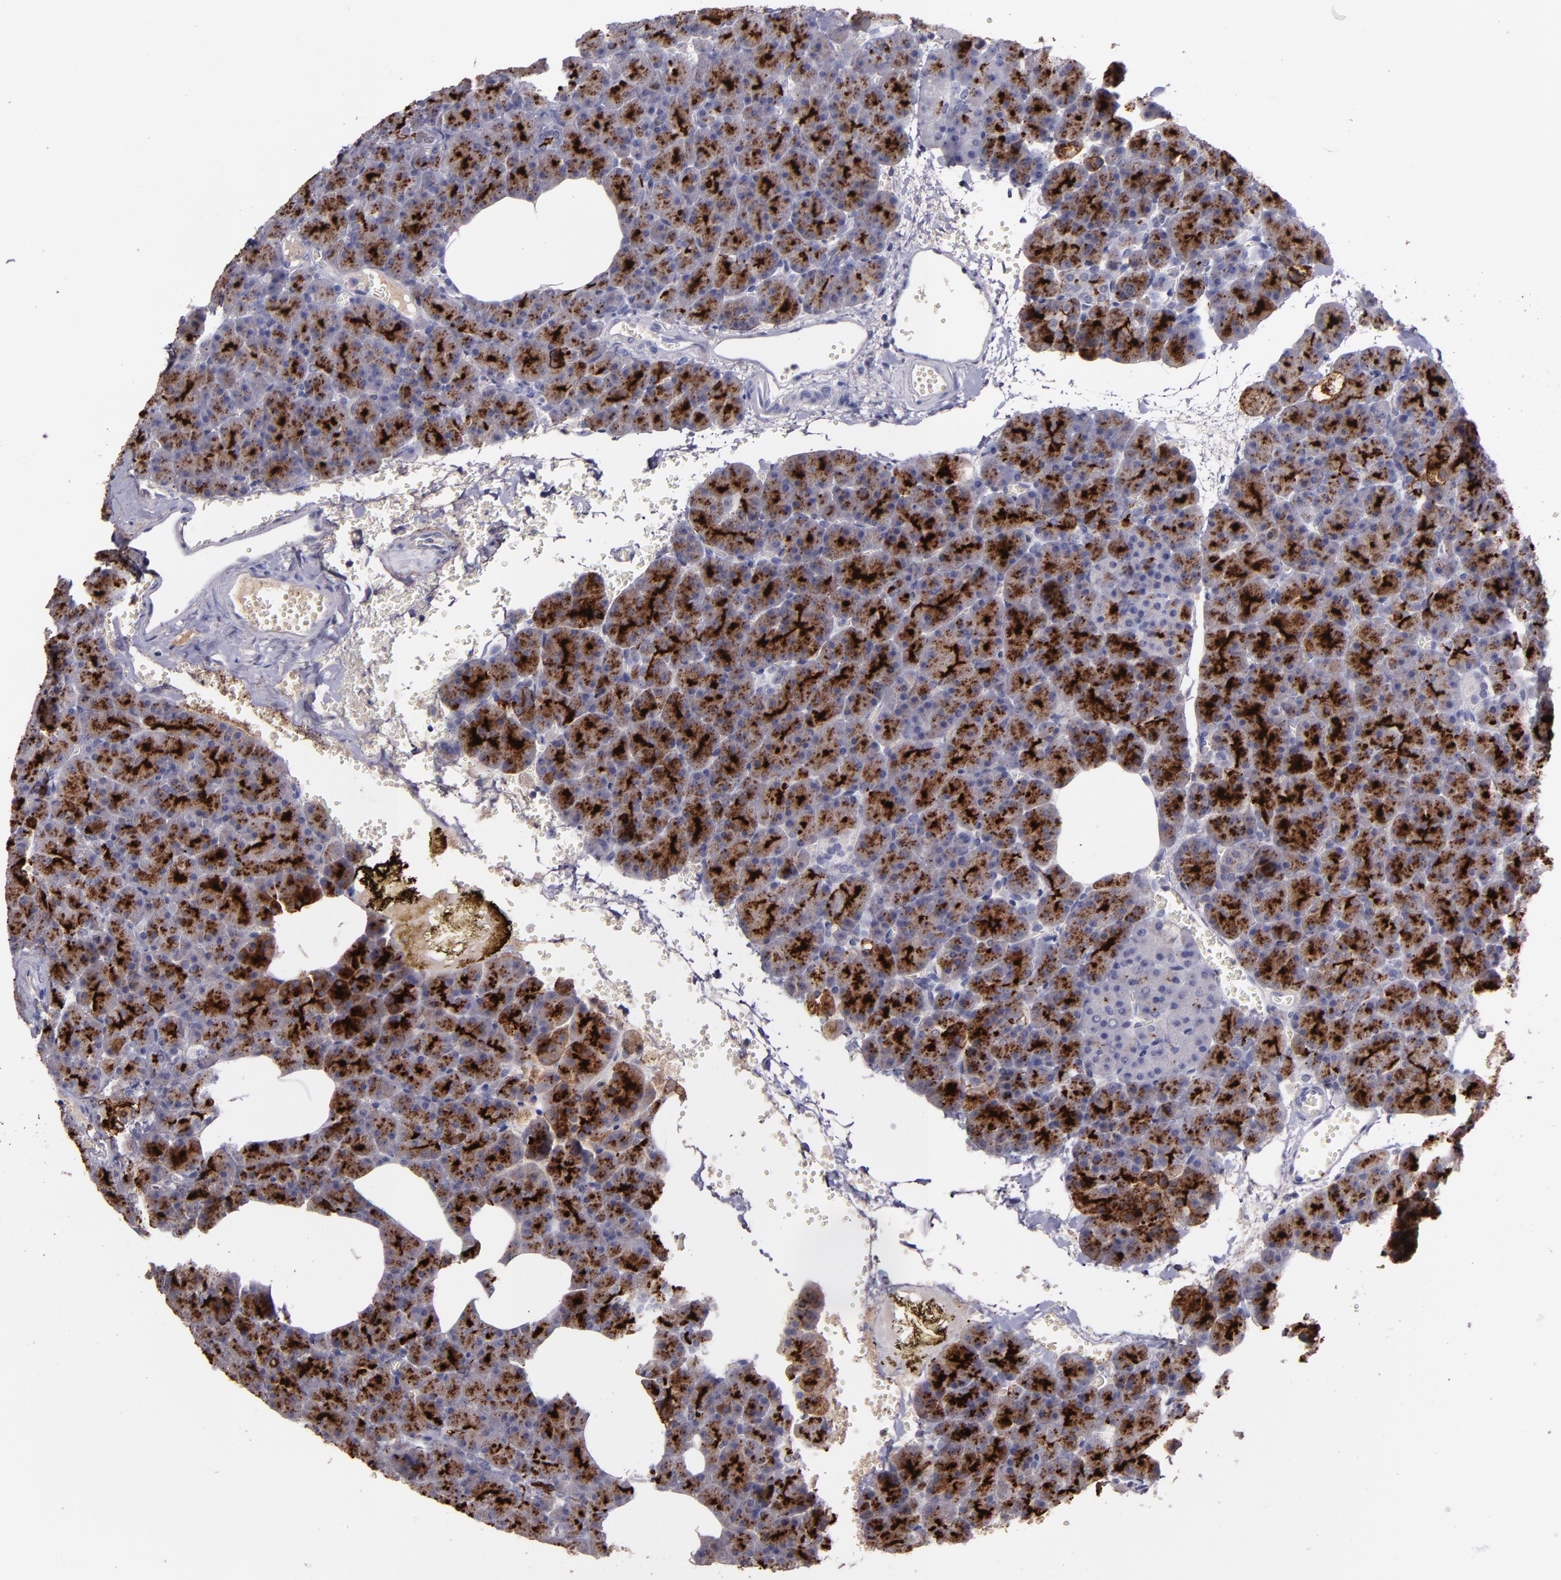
{"staining": {"intensity": "strong", "quantity": ">75%", "location": "cytoplasmic/membranous"}, "tissue": "pancreas", "cell_type": "Exocrine glandular cells", "image_type": "normal", "snomed": [{"axis": "morphology", "description": "Normal tissue, NOS"}, {"axis": "topography", "description": "Pancreas"}], "caption": "Human pancreas stained with a brown dye demonstrates strong cytoplasmic/membranous positive expression in approximately >75% of exocrine glandular cells.", "gene": "MFGE8", "patient": {"sex": "female", "age": 35}}